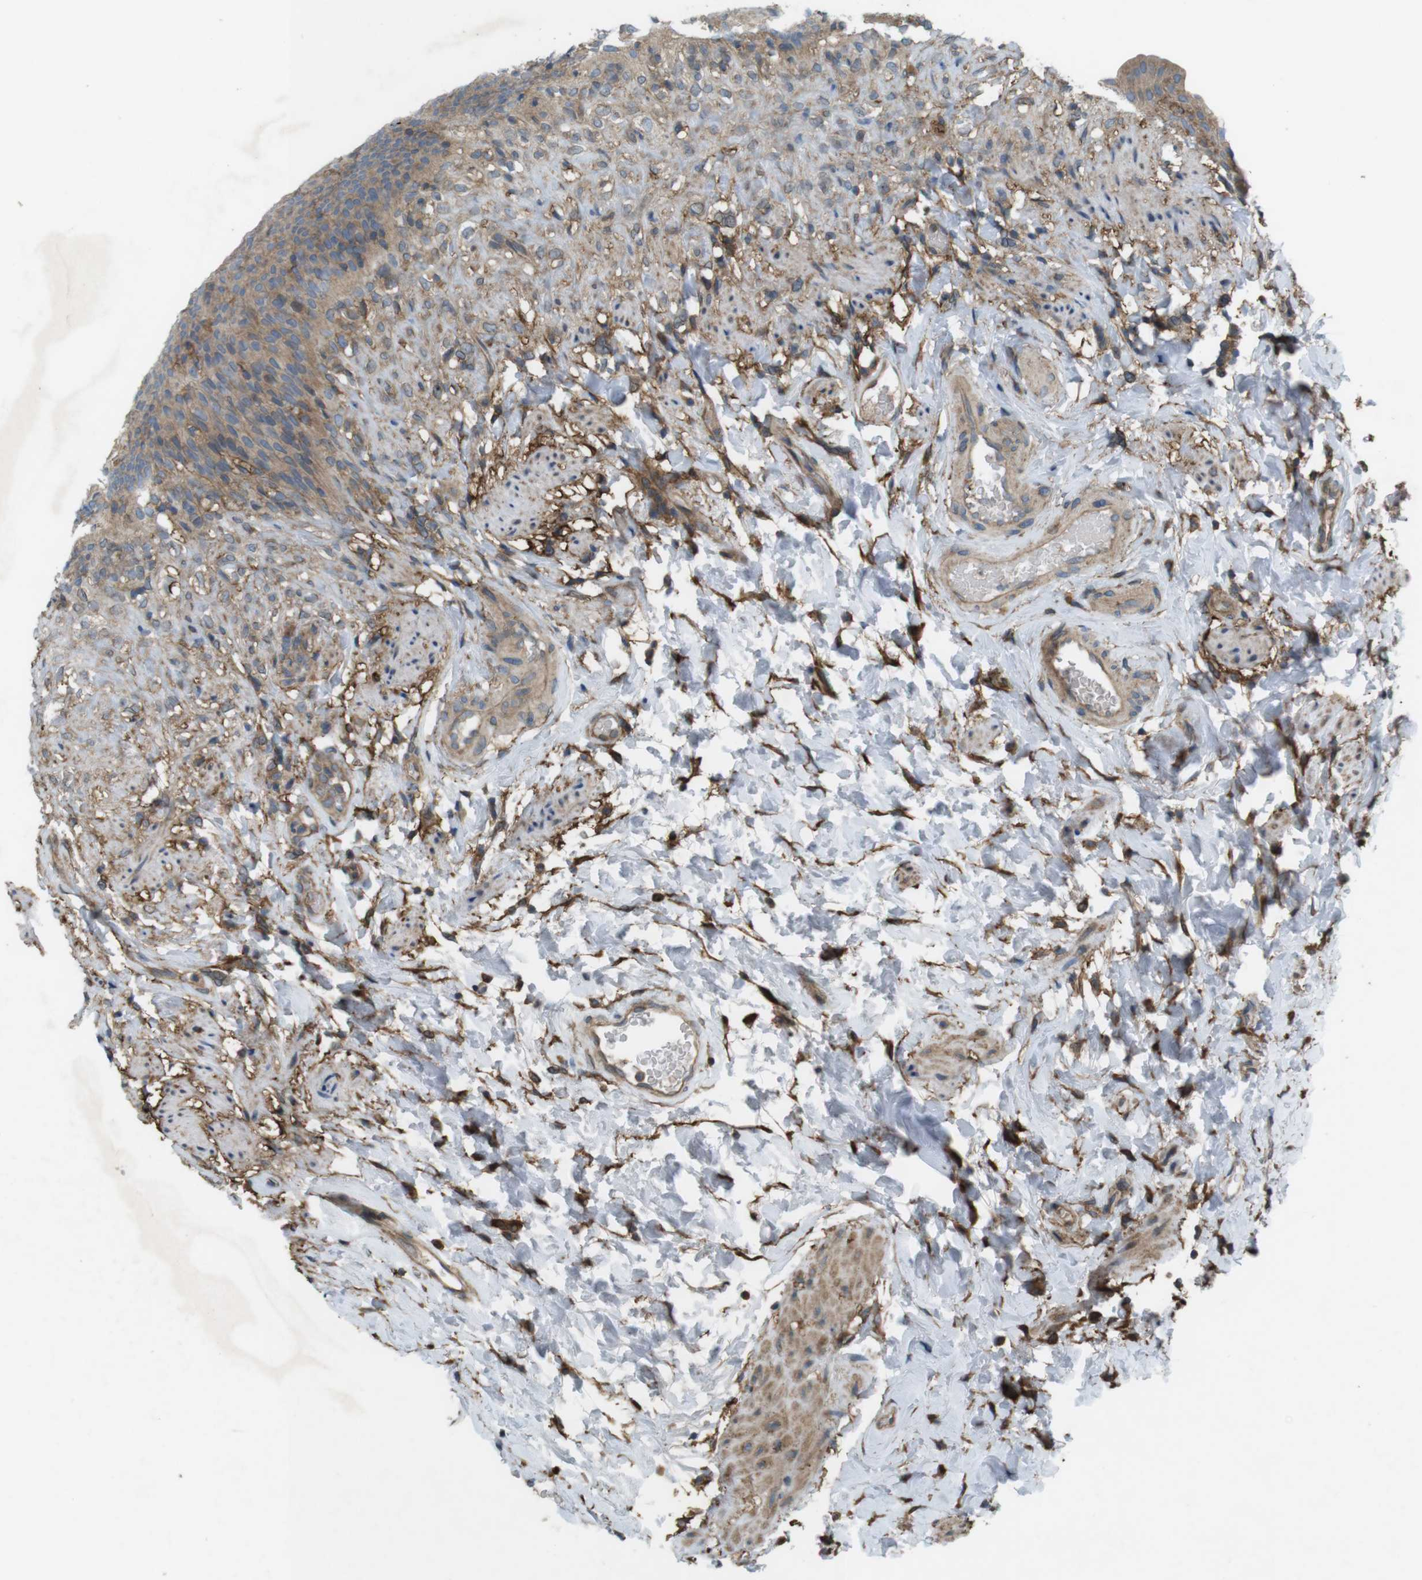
{"staining": {"intensity": "moderate", "quantity": ">75%", "location": "cytoplasmic/membranous"}, "tissue": "urinary bladder", "cell_type": "Urothelial cells", "image_type": "normal", "snomed": [{"axis": "morphology", "description": "Normal tissue, NOS"}, {"axis": "topography", "description": "Urinary bladder"}], "caption": "This histopathology image shows normal urinary bladder stained with immunohistochemistry (IHC) to label a protein in brown. The cytoplasmic/membranous of urothelial cells show moderate positivity for the protein. Nuclei are counter-stained blue.", "gene": "DDAH2", "patient": {"sex": "female", "age": 79}}